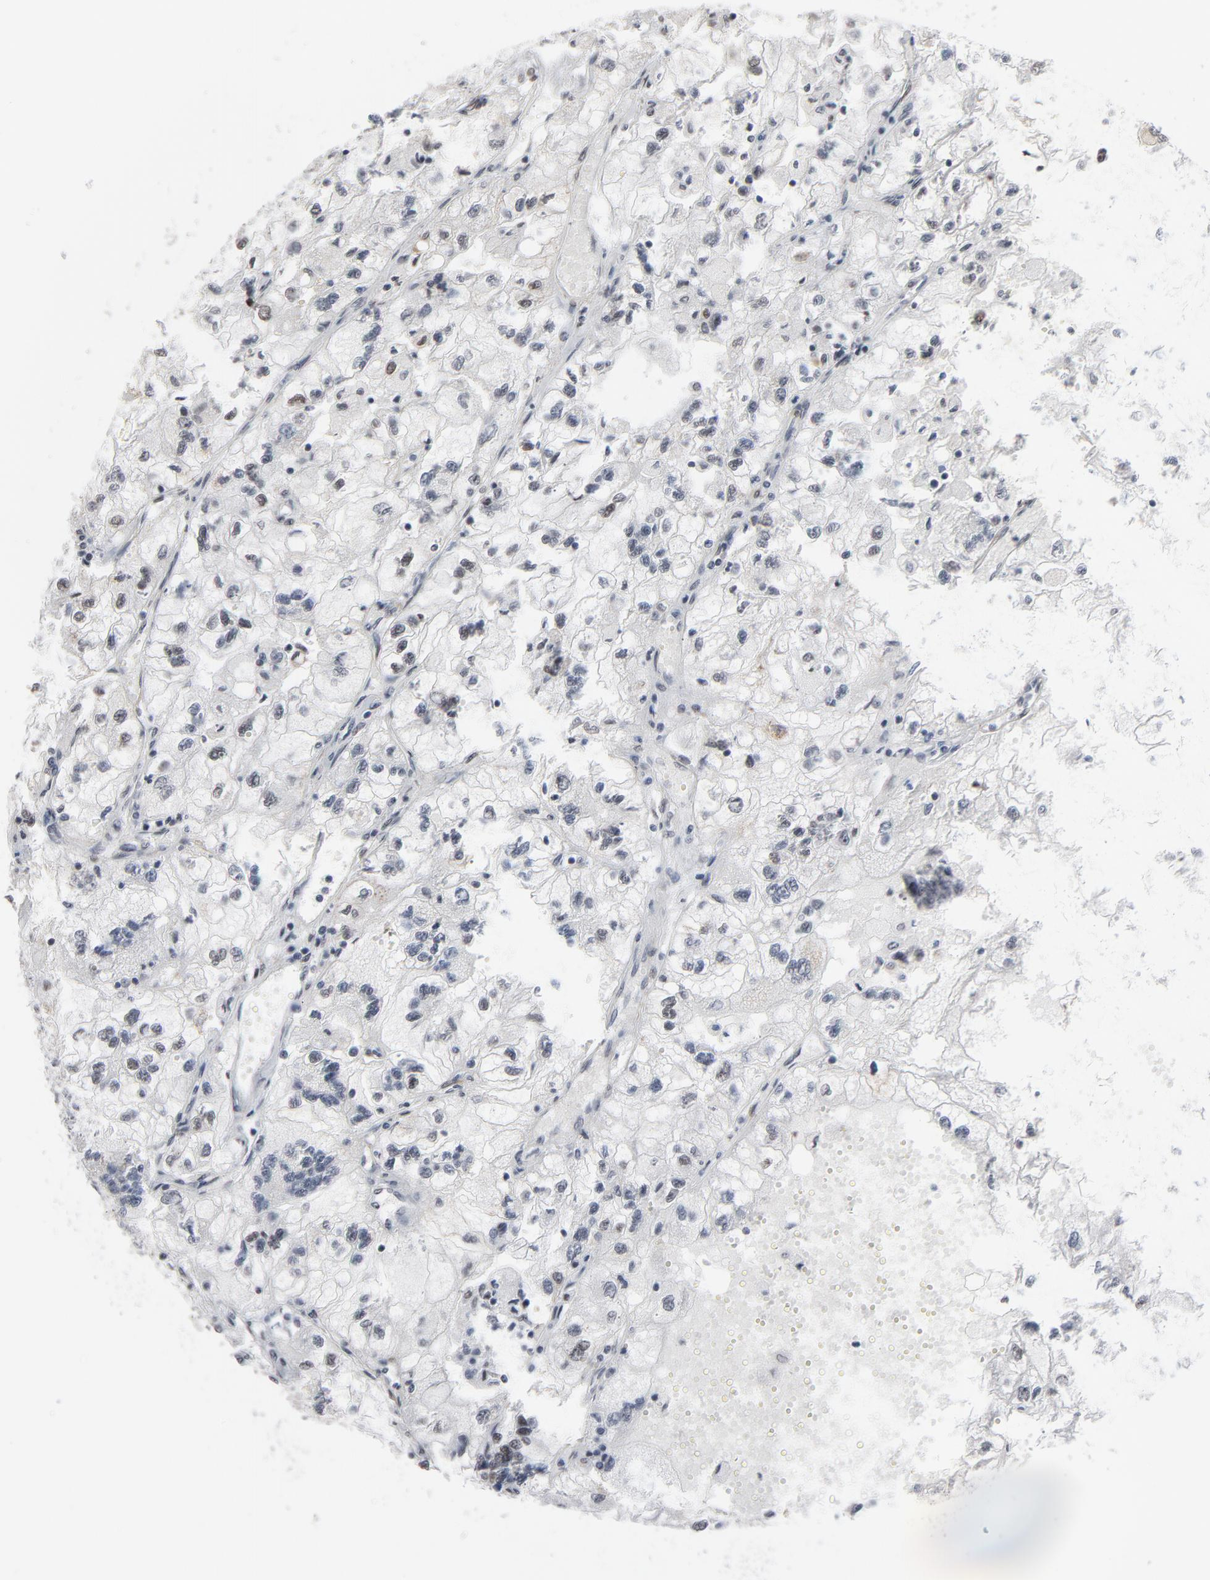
{"staining": {"intensity": "moderate", "quantity": "<25%", "location": "nuclear"}, "tissue": "renal cancer", "cell_type": "Tumor cells", "image_type": "cancer", "snomed": [{"axis": "morphology", "description": "Normal tissue, NOS"}, {"axis": "morphology", "description": "Adenocarcinoma, NOS"}, {"axis": "topography", "description": "Kidney"}], "caption": "Protein analysis of renal adenocarcinoma tissue shows moderate nuclear expression in approximately <25% of tumor cells.", "gene": "MRE11", "patient": {"sex": "male", "age": 71}}